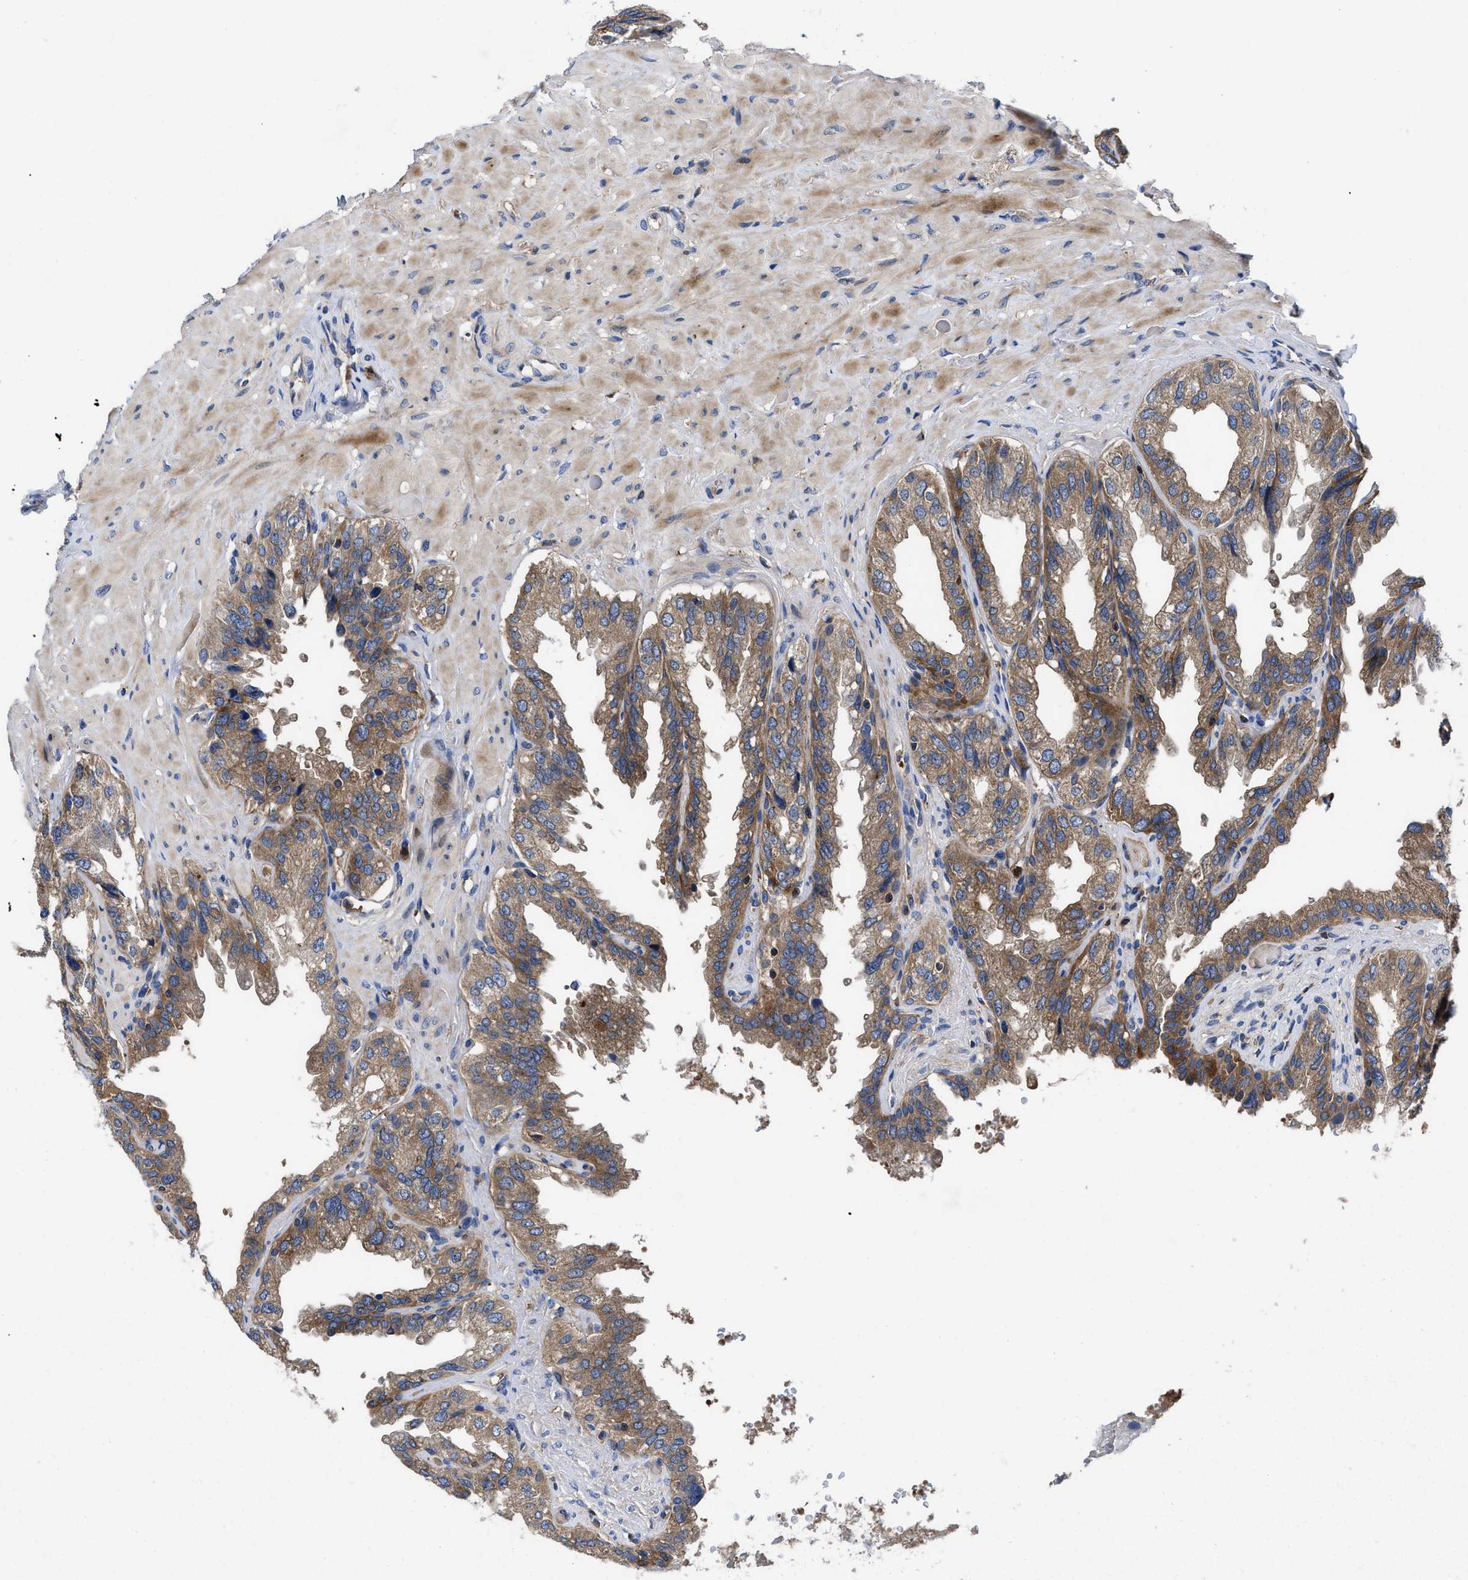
{"staining": {"intensity": "moderate", "quantity": ">75%", "location": "cytoplasmic/membranous"}, "tissue": "seminal vesicle", "cell_type": "Glandular cells", "image_type": "normal", "snomed": [{"axis": "morphology", "description": "Normal tissue, NOS"}, {"axis": "topography", "description": "Seminal veicle"}], "caption": "Protein analysis of benign seminal vesicle shows moderate cytoplasmic/membranous positivity in about >75% of glandular cells.", "gene": "YBEY", "patient": {"sex": "male", "age": 68}}